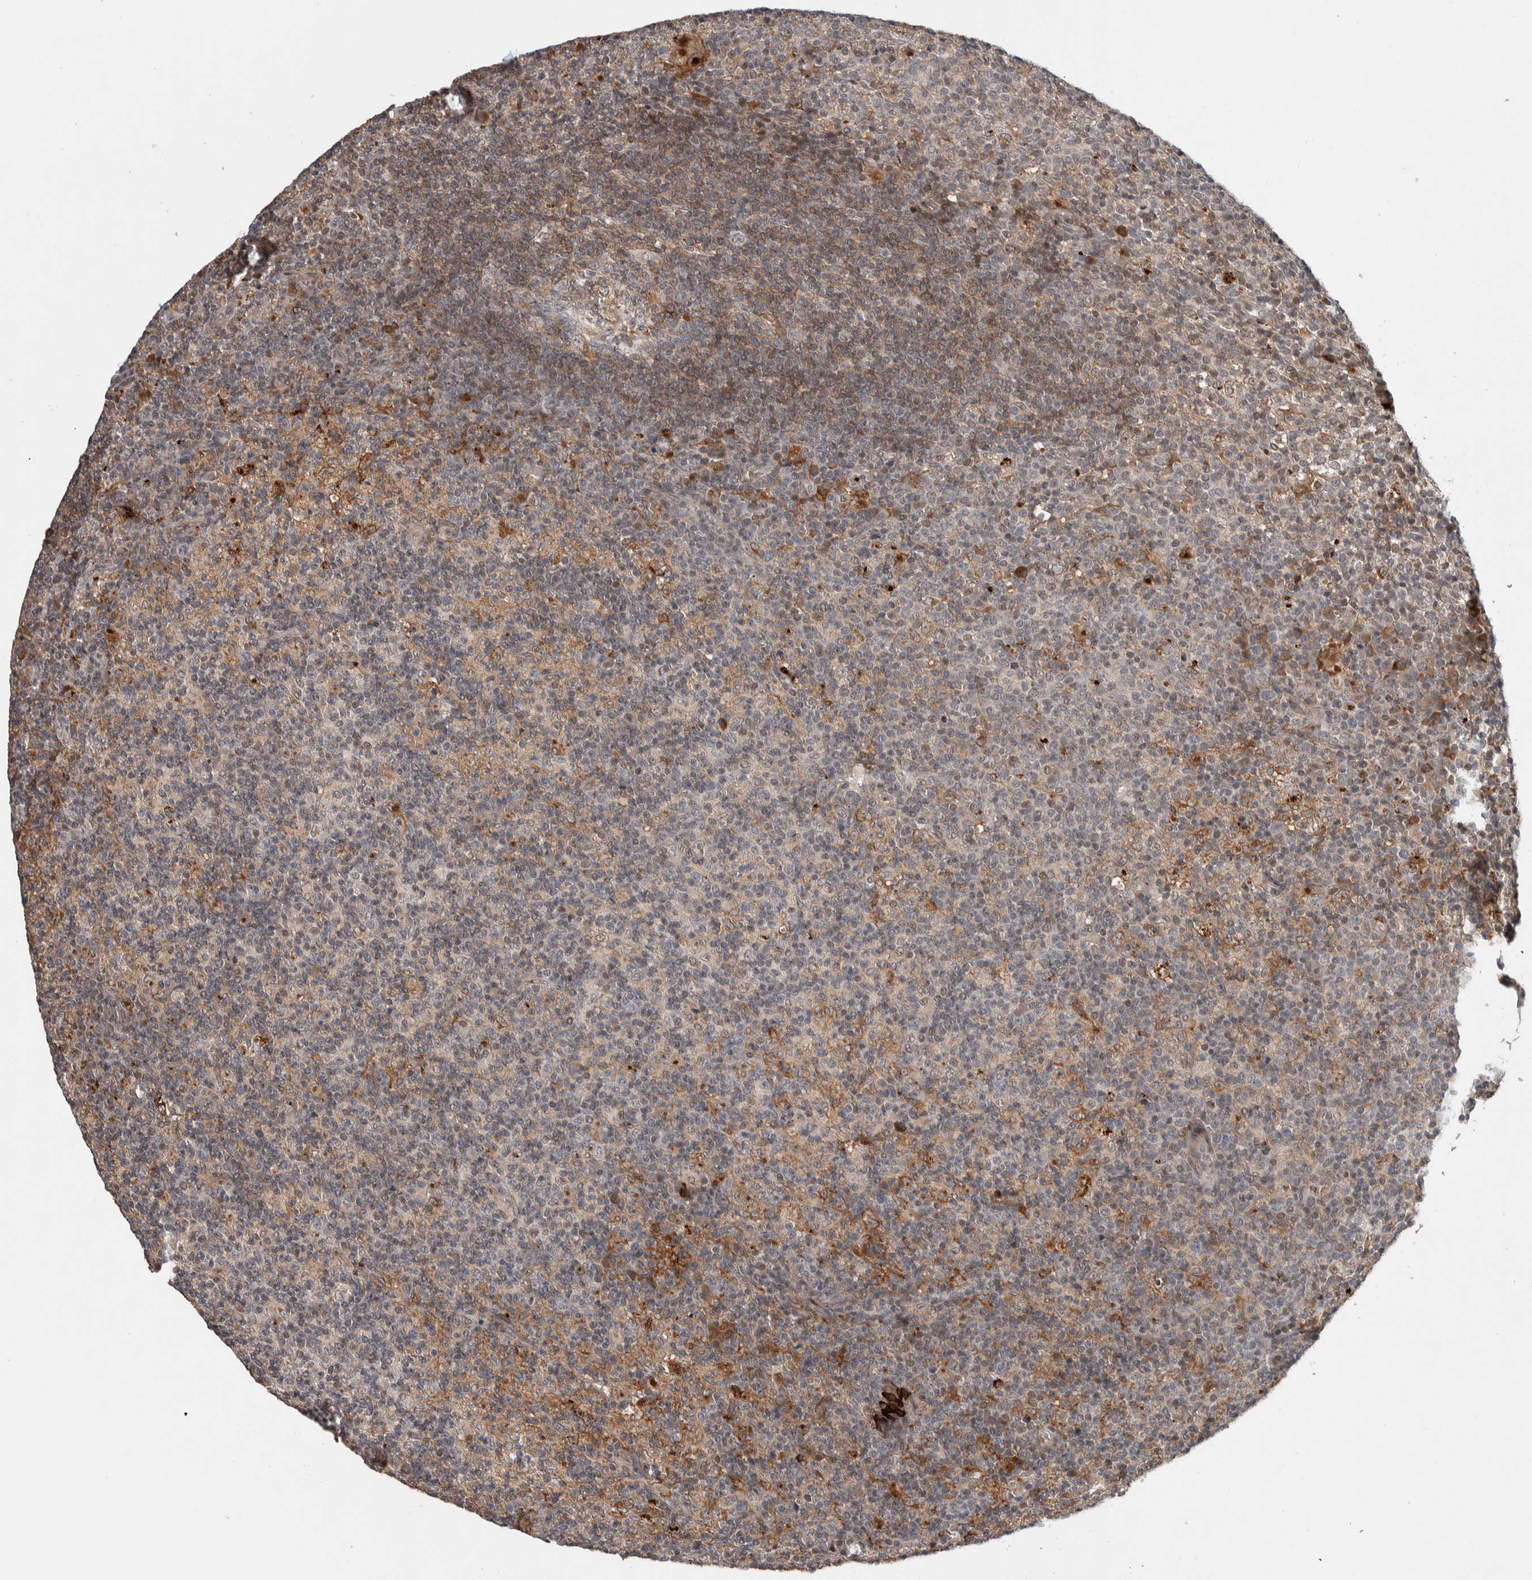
{"staining": {"intensity": "moderate", "quantity": "25%-75%", "location": "cytoplasmic/membranous"}, "tissue": "lymph node", "cell_type": "Germinal center cells", "image_type": "normal", "snomed": [{"axis": "morphology", "description": "Normal tissue, NOS"}, {"axis": "morphology", "description": "Inflammation, NOS"}, {"axis": "topography", "description": "Lymph node"}], "caption": "Immunohistochemistry micrograph of normal human lymph node stained for a protein (brown), which reveals medium levels of moderate cytoplasmic/membranous staining in about 25%-75% of germinal center cells.", "gene": "KCNK1", "patient": {"sex": "male", "age": 55}}